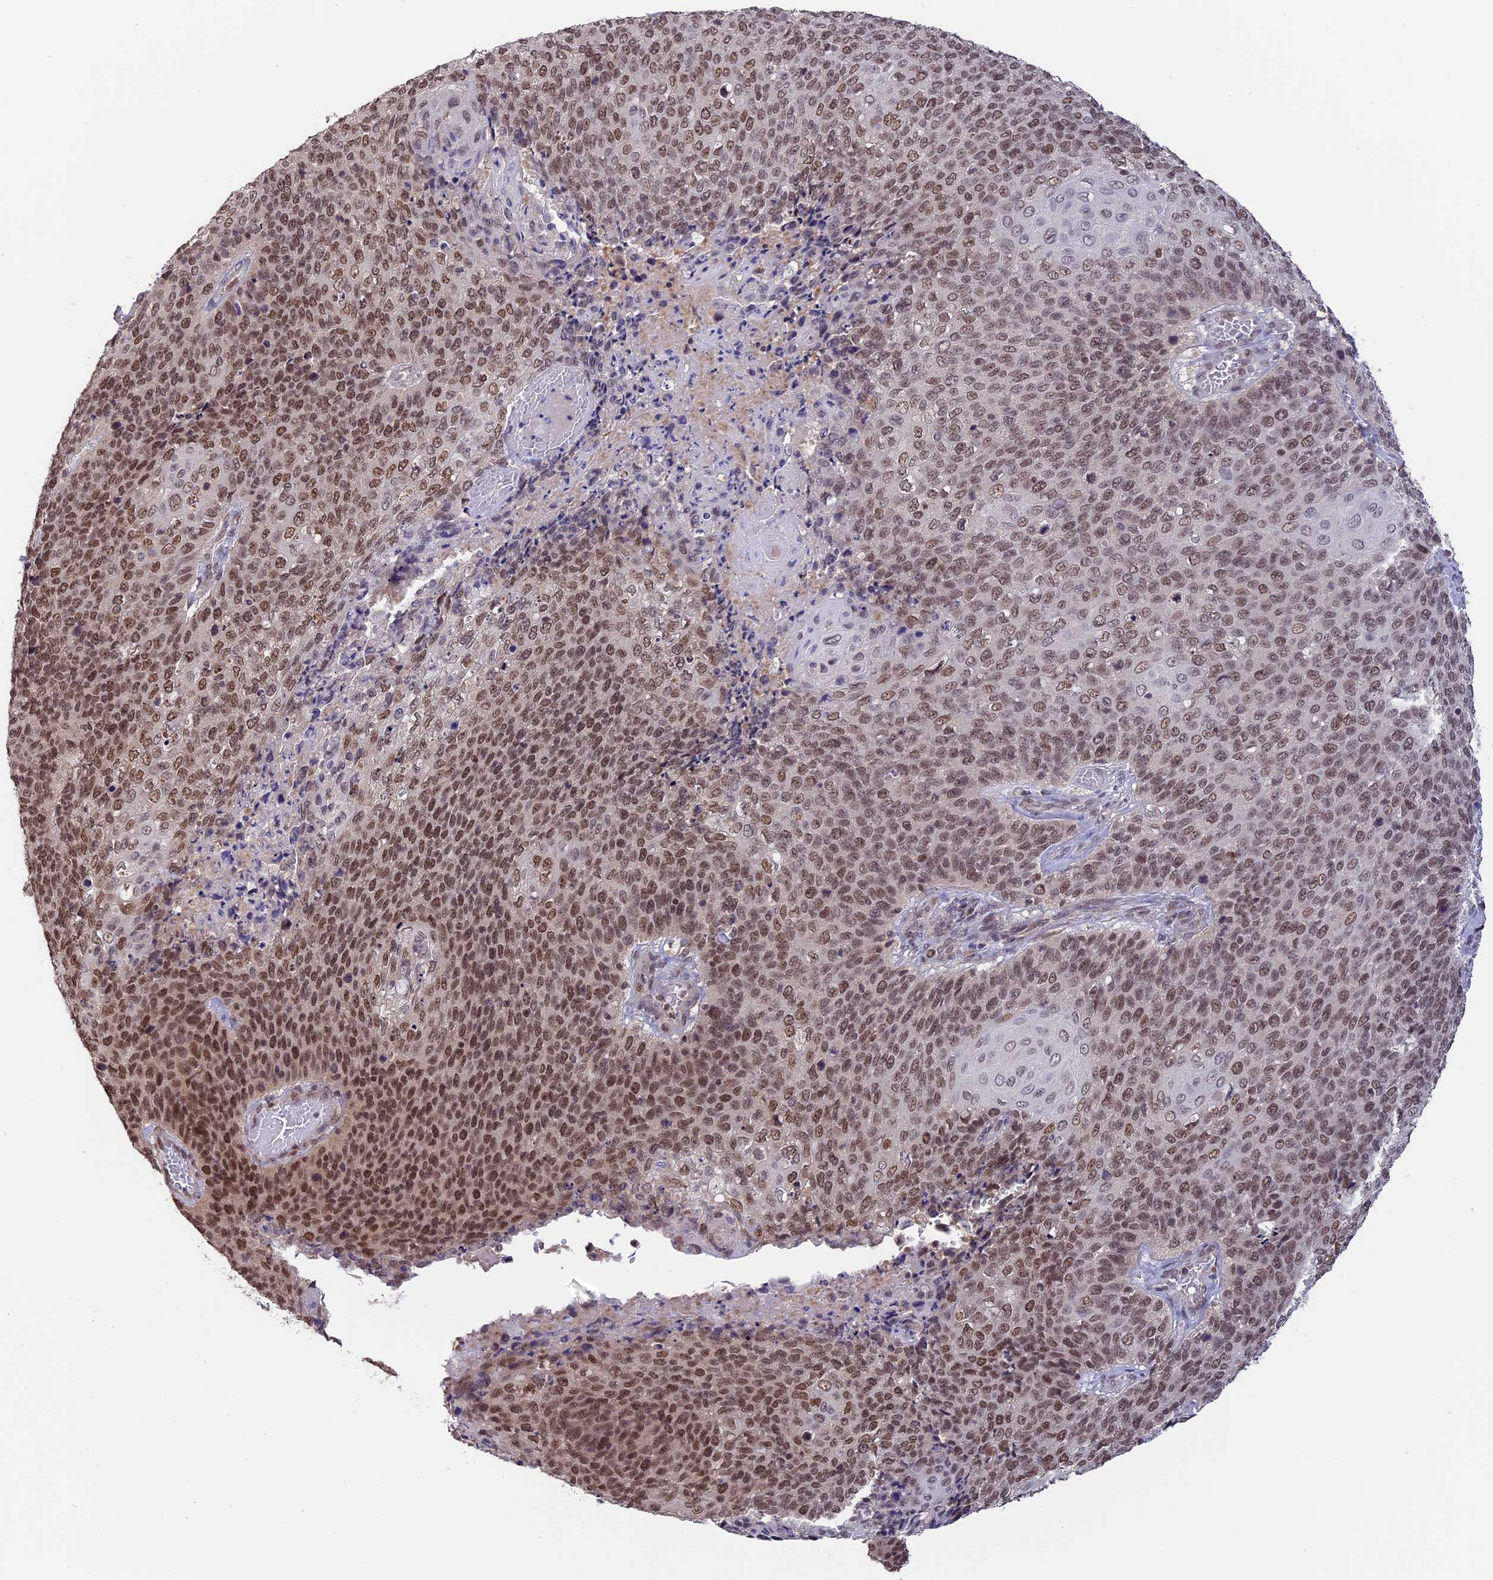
{"staining": {"intensity": "moderate", "quantity": ">75%", "location": "nuclear"}, "tissue": "cervical cancer", "cell_type": "Tumor cells", "image_type": "cancer", "snomed": [{"axis": "morphology", "description": "Squamous cell carcinoma, NOS"}, {"axis": "topography", "description": "Cervix"}], "caption": "Brown immunohistochemical staining in cervical squamous cell carcinoma demonstrates moderate nuclear staining in about >75% of tumor cells.", "gene": "RFC5", "patient": {"sex": "female", "age": 39}}